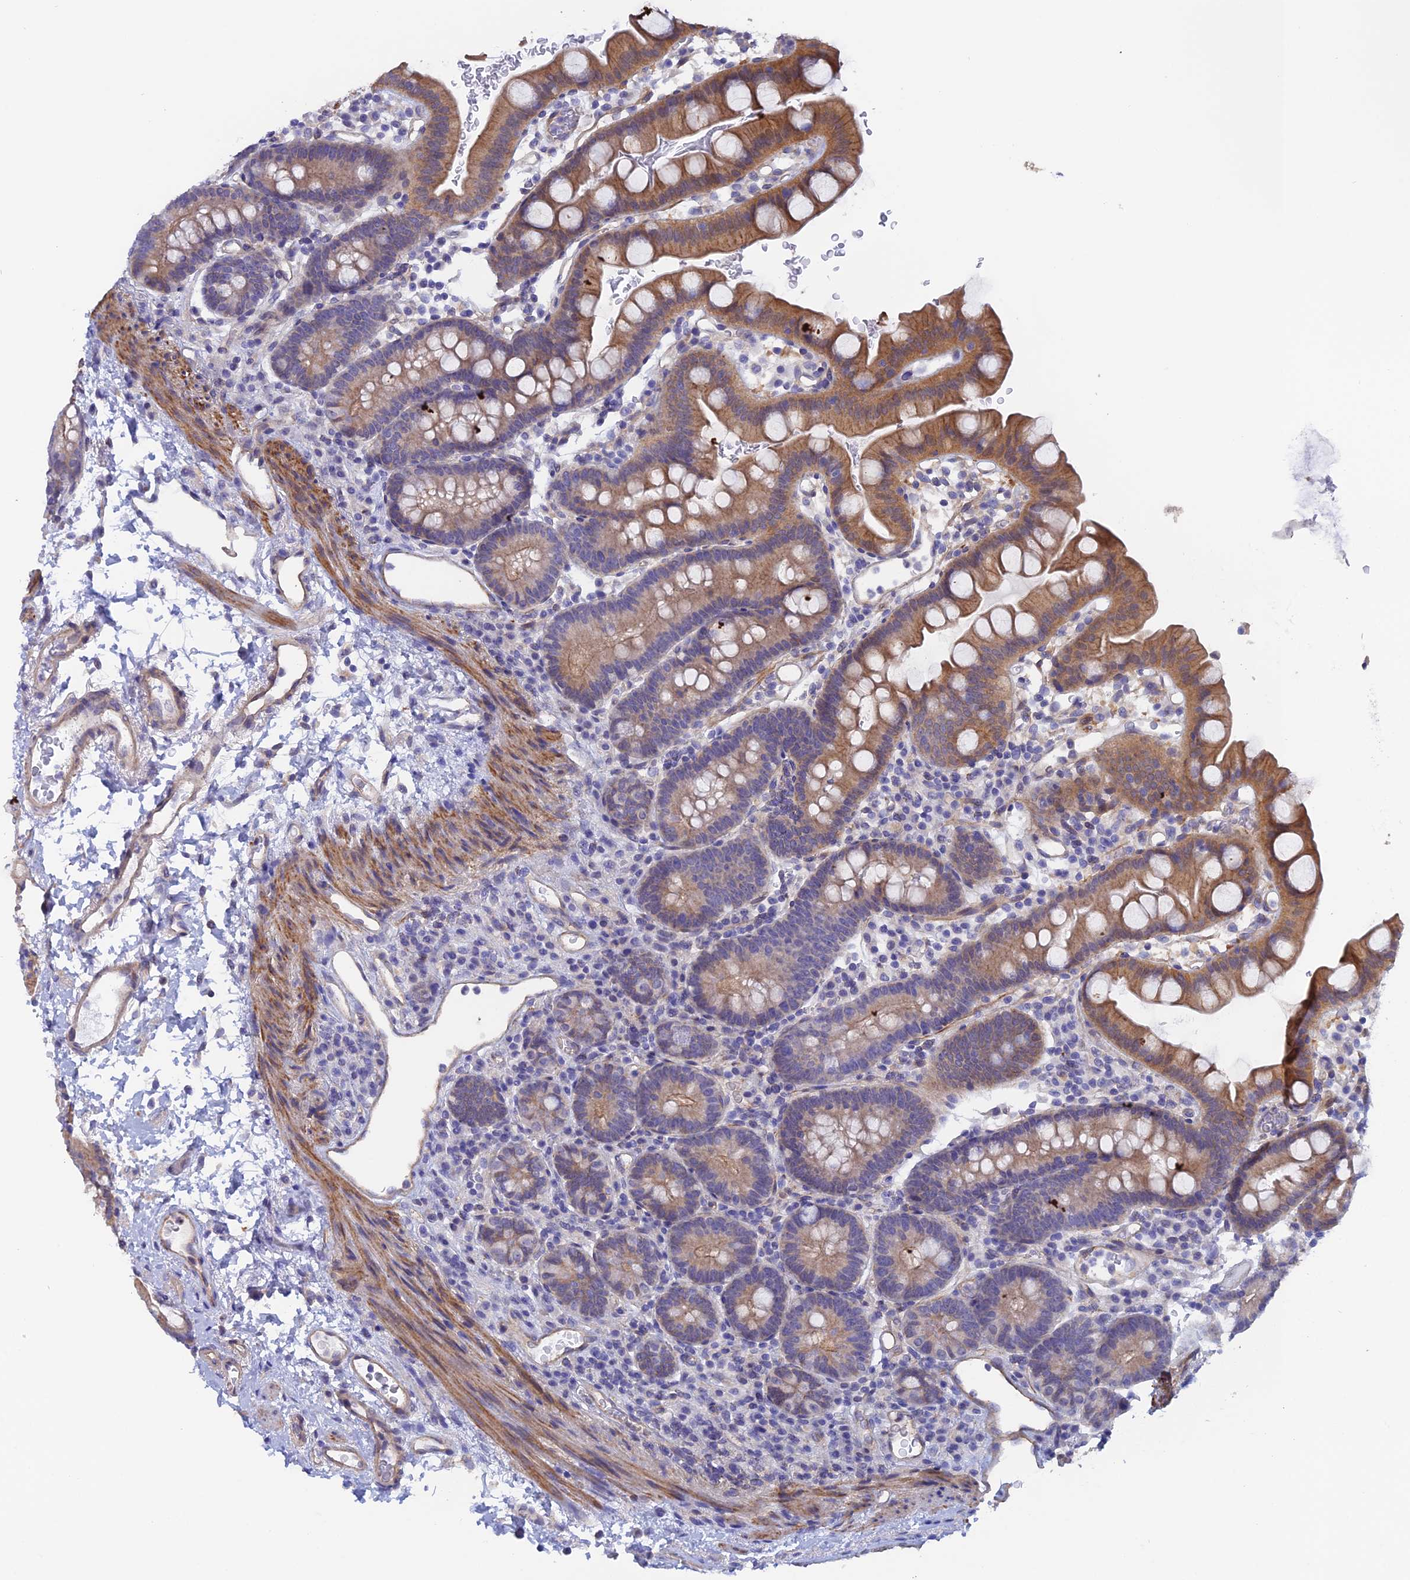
{"staining": {"intensity": "moderate", "quantity": "25%-75%", "location": "cytoplasmic/membranous"}, "tissue": "small intestine", "cell_type": "Glandular cells", "image_type": "normal", "snomed": [{"axis": "morphology", "description": "Normal tissue, NOS"}, {"axis": "topography", "description": "Stomach, upper"}, {"axis": "topography", "description": "Stomach, lower"}, {"axis": "topography", "description": "Small intestine"}], "caption": "IHC histopathology image of normal small intestine: small intestine stained using immunohistochemistry (IHC) reveals medium levels of moderate protein expression localized specifically in the cytoplasmic/membranous of glandular cells, appearing as a cytoplasmic/membranous brown color.", "gene": "FZR1", "patient": {"sex": "male", "age": 68}}